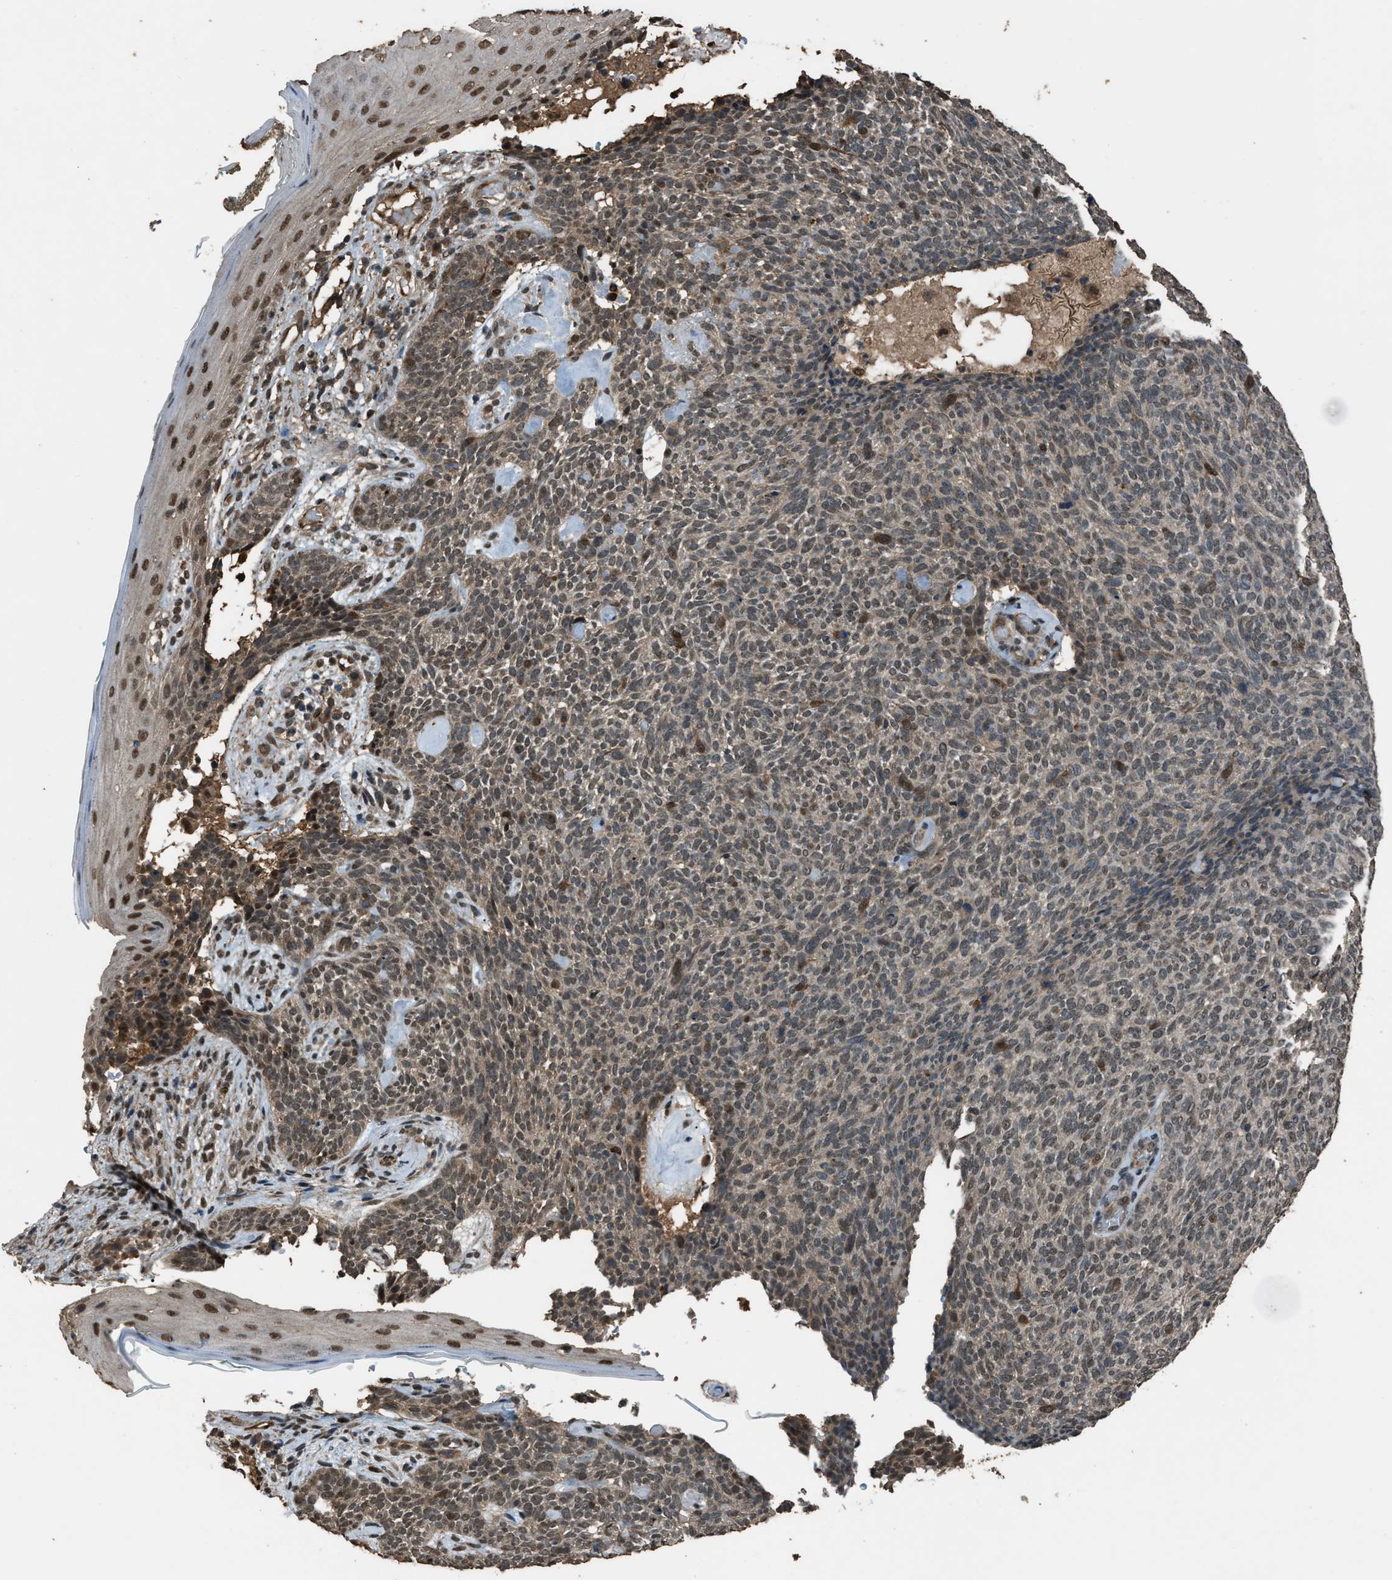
{"staining": {"intensity": "weak", "quantity": ">75%", "location": "nuclear"}, "tissue": "skin cancer", "cell_type": "Tumor cells", "image_type": "cancer", "snomed": [{"axis": "morphology", "description": "Basal cell carcinoma"}, {"axis": "topography", "description": "Skin"}], "caption": "Immunohistochemistry (IHC) of human skin basal cell carcinoma shows low levels of weak nuclear positivity in about >75% of tumor cells.", "gene": "SERTAD2", "patient": {"sex": "female", "age": 84}}